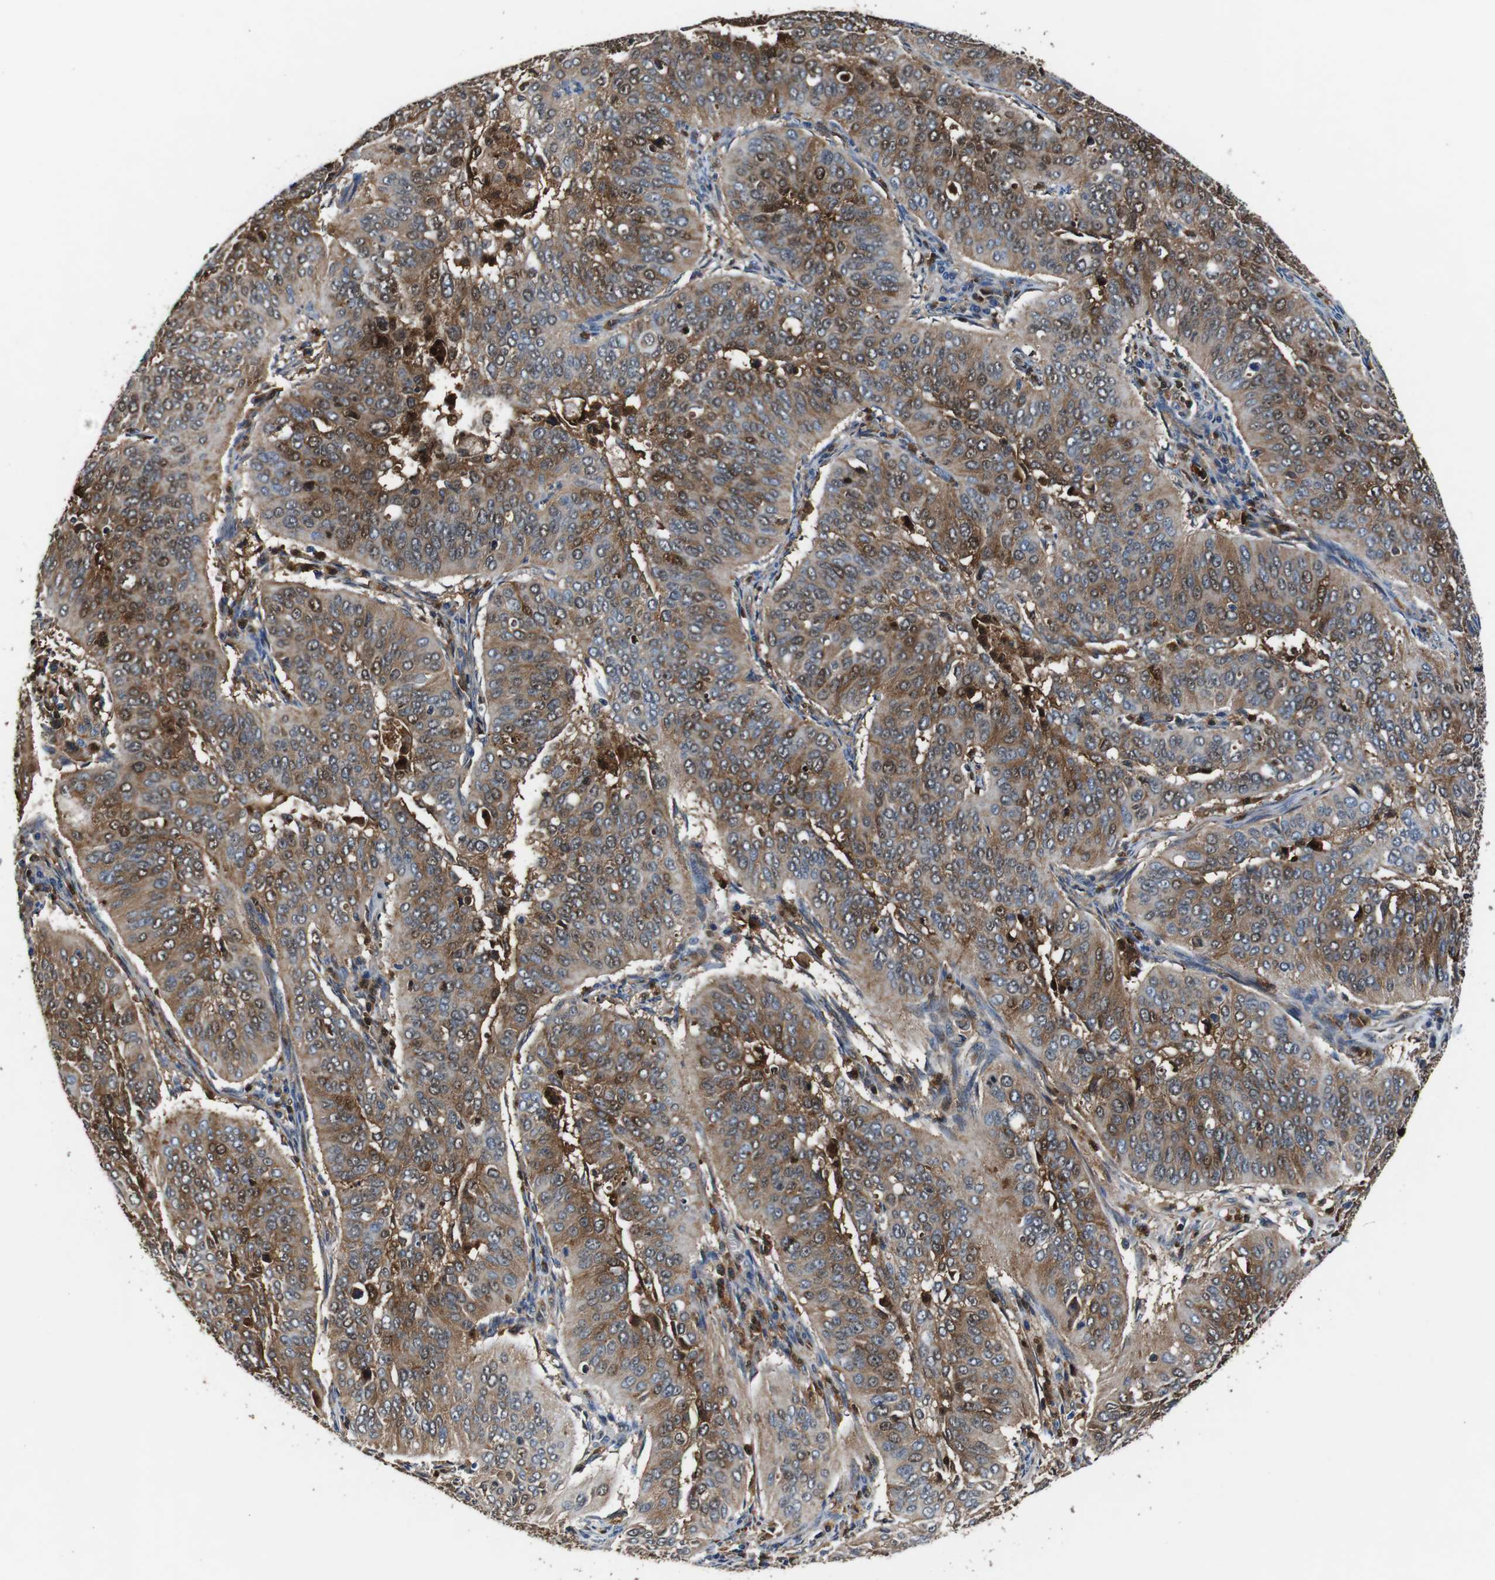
{"staining": {"intensity": "moderate", "quantity": ">75%", "location": "cytoplasmic/membranous,nuclear"}, "tissue": "cervical cancer", "cell_type": "Tumor cells", "image_type": "cancer", "snomed": [{"axis": "morphology", "description": "Normal tissue, NOS"}, {"axis": "morphology", "description": "Squamous cell carcinoma, NOS"}, {"axis": "topography", "description": "Cervix"}], "caption": "About >75% of tumor cells in squamous cell carcinoma (cervical) show moderate cytoplasmic/membranous and nuclear protein expression as visualized by brown immunohistochemical staining.", "gene": "ANXA1", "patient": {"sex": "female", "age": 39}}